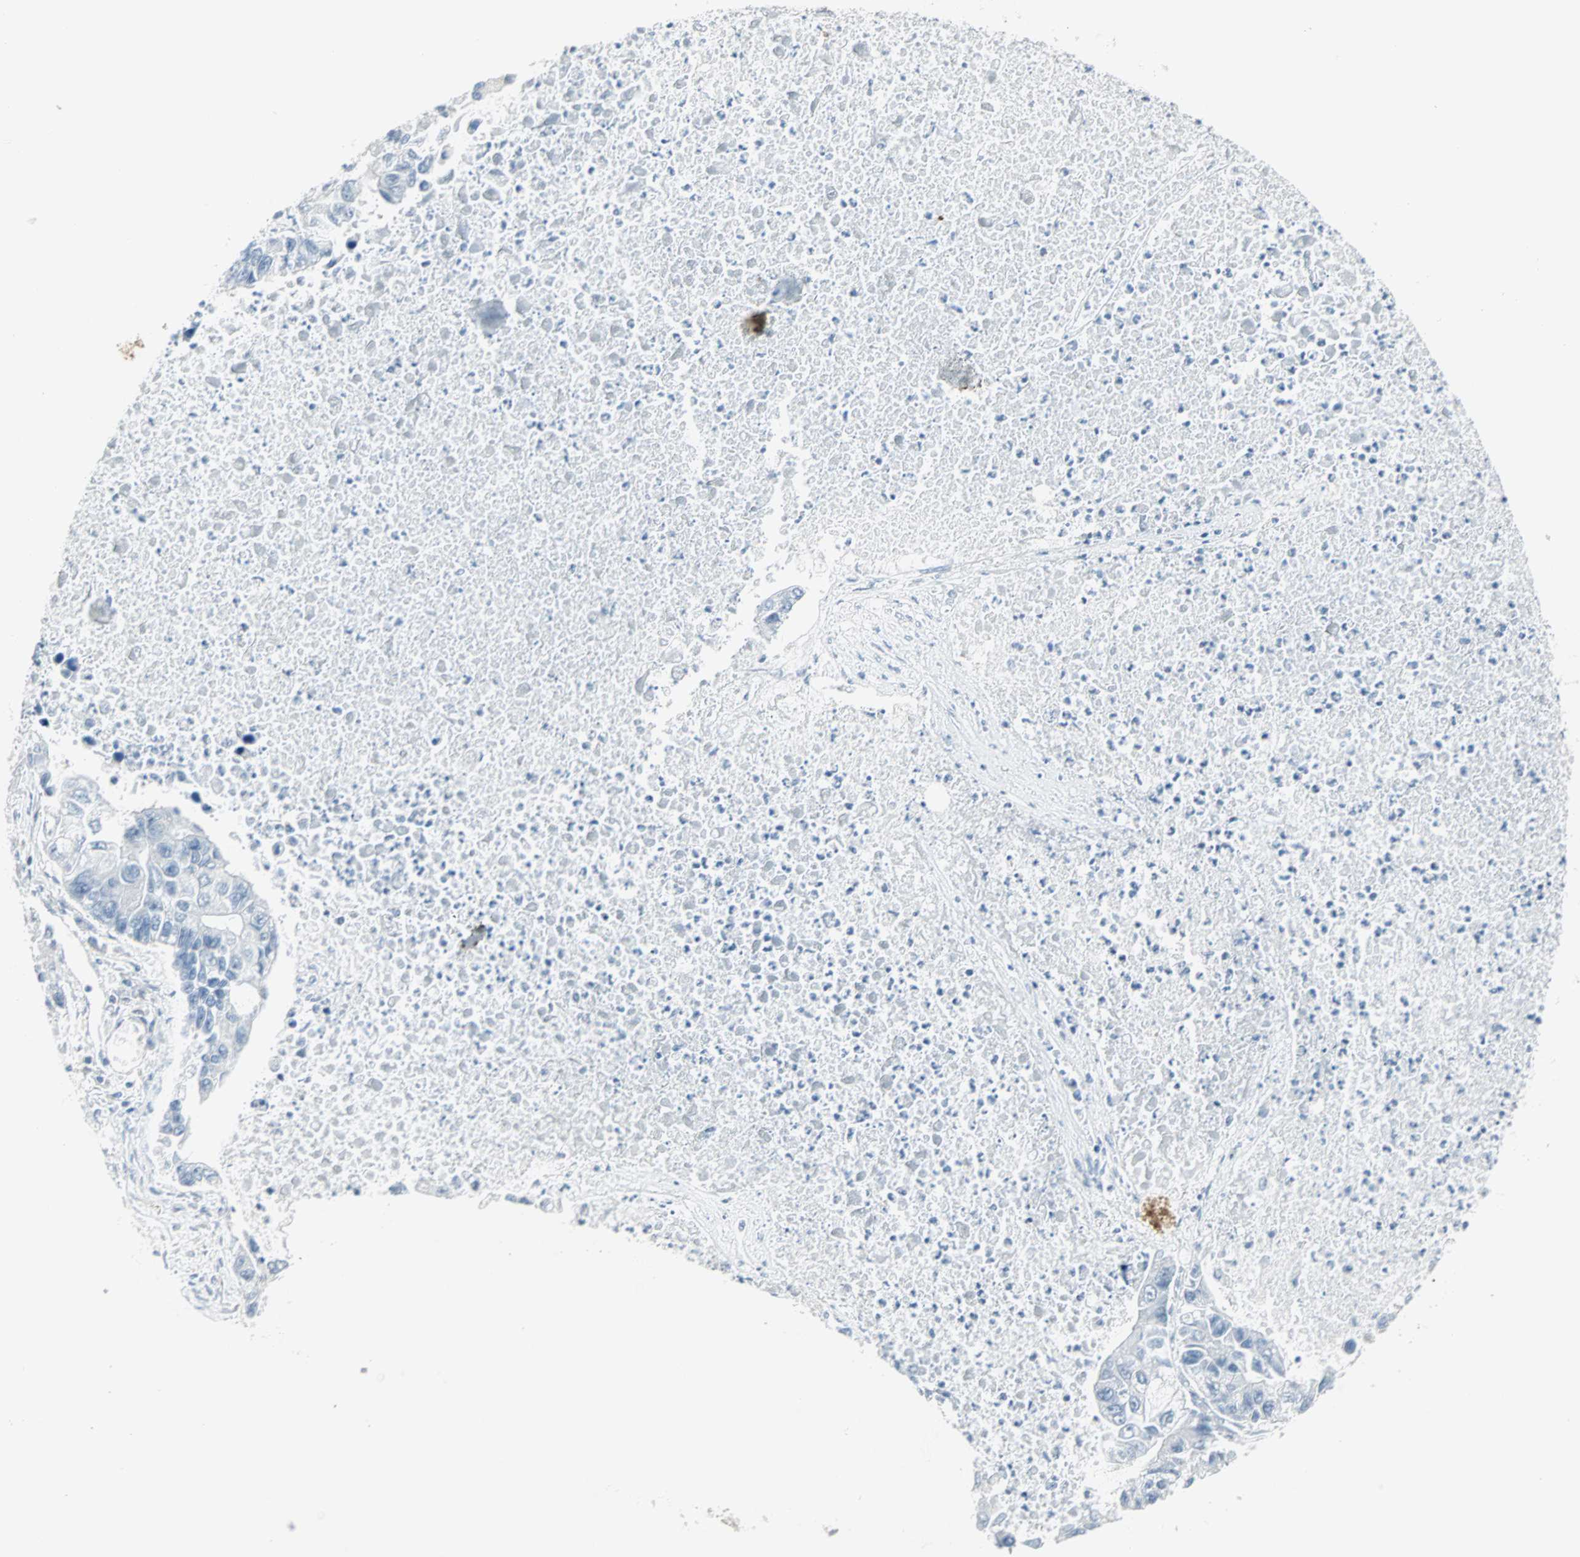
{"staining": {"intensity": "negative", "quantity": "none", "location": "none"}, "tissue": "lung cancer", "cell_type": "Tumor cells", "image_type": "cancer", "snomed": [{"axis": "morphology", "description": "Adenocarcinoma, NOS"}, {"axis": "topography", "description": "Lung"}], "caption": "Immunohistochemistry photomicrograph of neoplastic tissue: lung cancer stained with DAB demonstrates no significant protein staining in tumor cells.", "gene": "PTPA", "patient": {"sex": "female", "age": 51}}